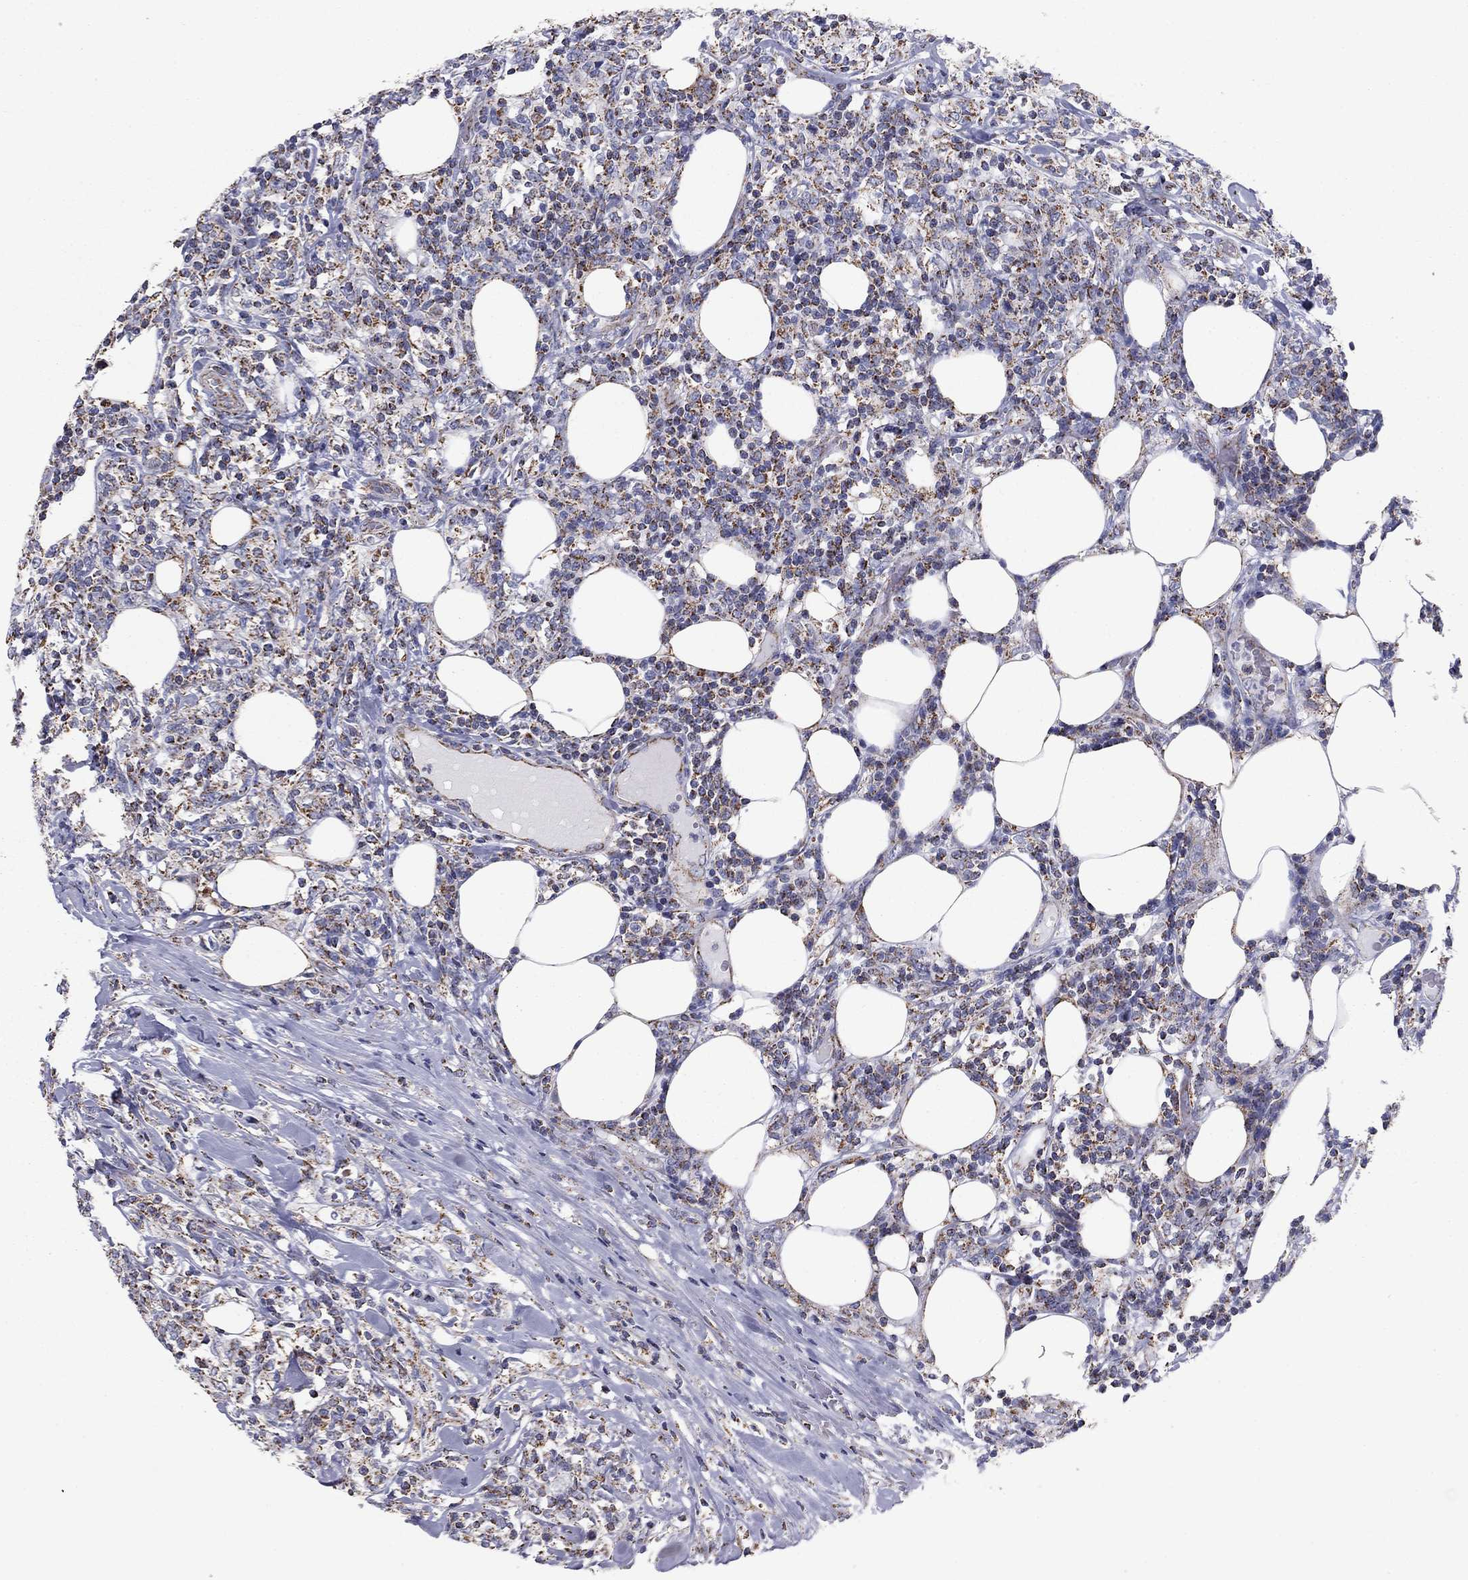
{"staining": {"intensity": "moderate", "quantity": "25%-75%", "location": "cytoplasmic/membranous"}, "tissue": "lymphoma", "cell_type": "Tumor cells", "image_type": "cancer", "snomed": [{"axis": "morphology", "description": "Malignant lymphoma, non-Hodgkin's type, High grade"}, {"axis": "topography", "description": "Lymph node"}], "caption": "Immunohistochemical staining of malignant lymphoma, non-Hodgkin's type (high-grade) exhibits moderate cytoplasmic/membranous protein staining in about 25%-75% of tumor cells.", "gene": "NDUFV1", "patient": {"sex": "female", "age": 84}}